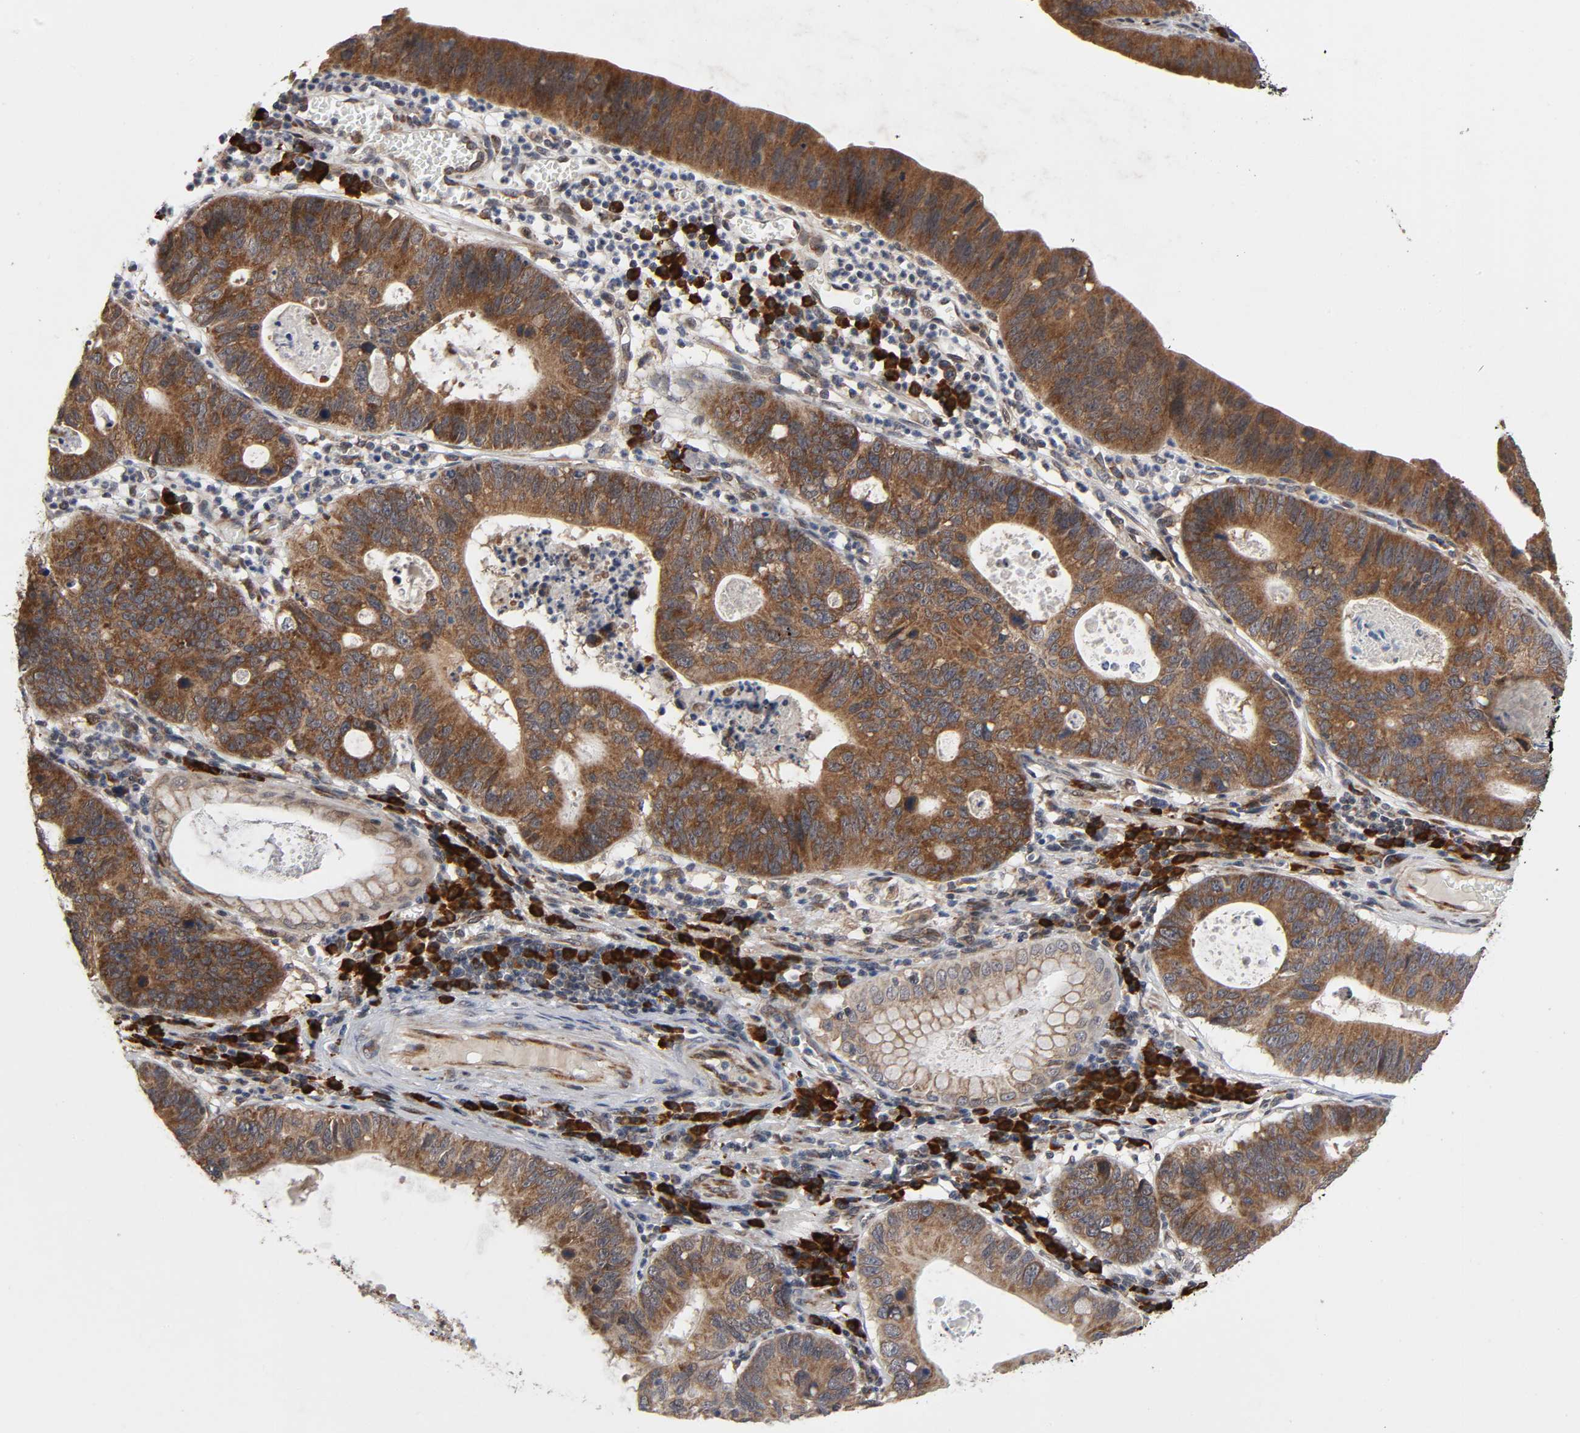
{"staining": {"intensity": "strong", "quantity": ">75%", "location": "cytoplasmic/membranous"}, "tissue": "stomach cancer", "cell_type": "Tumor cells", "image_type": "cancer", "snomed": [{"axis": "morphology", "description": "Adenocarcinoma, NOS"}, {"axis": "topography", "description": "Stomach"}], "caption": "Human stomach cancer (adenocarcinoma) stained with a protein marker shows strong staining in tumor cells.", "gene": "SLC30A9", "patient": {"sex": "male", "age": 59}}